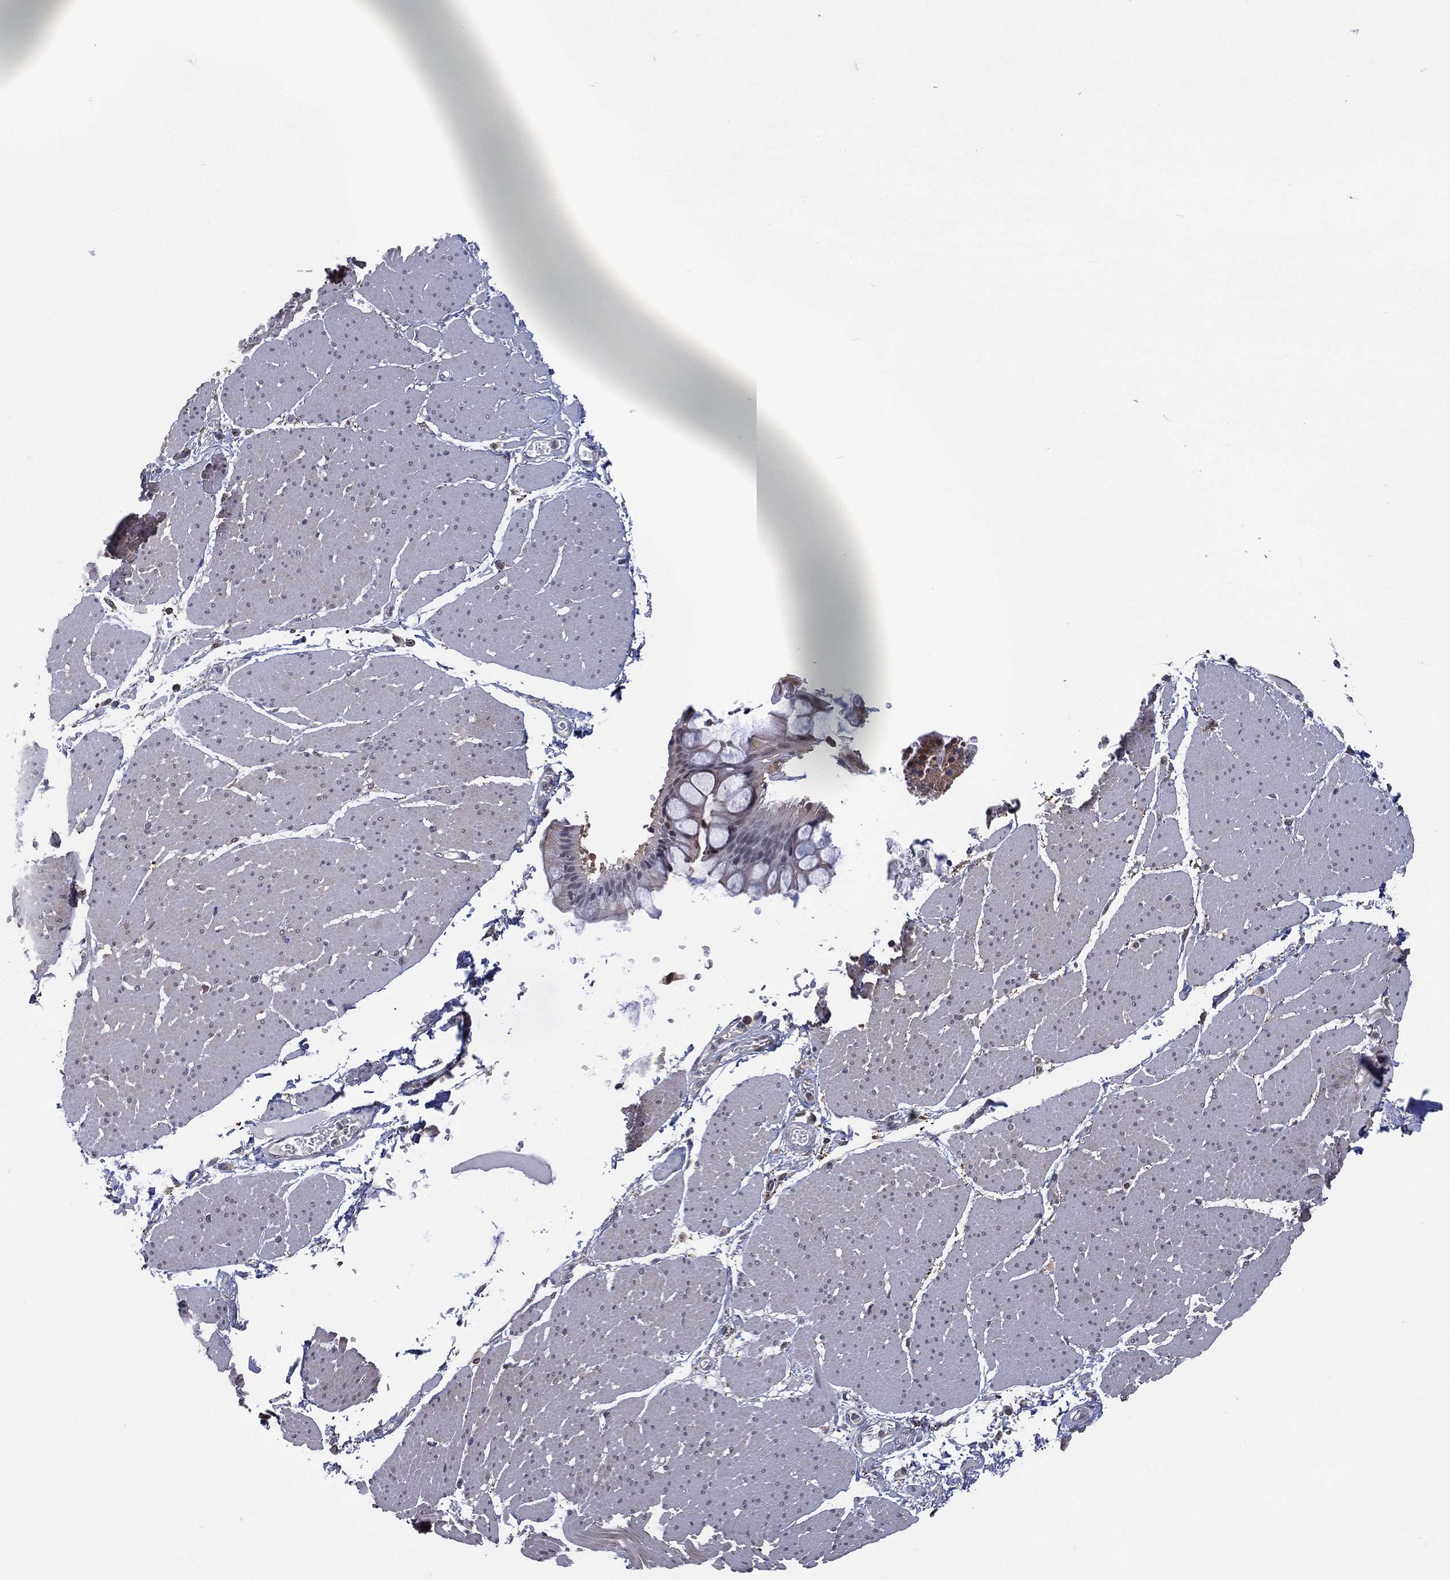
{"staining": {"intensity": "negative", "quantity": "none", "location": "none"}, "tissue": "smooth muscle", "cell_type": "Smooth muscle cells", "image_type": "normal", "snomed": [{"axis": "morphology", "description": "Normal tissue, NOS"}, {"axis": "topography", "description": "Smooth muscle"}, {"axis": "topography", "description": "Anal"}], "caption": "This is an immunohistochemistry (IHC) photomicrograph of benign human smooth muscle. There is no staining in smooth muscle cells.", "gene": "MTAP", "patient": {"sex": "male", "age": 83}}